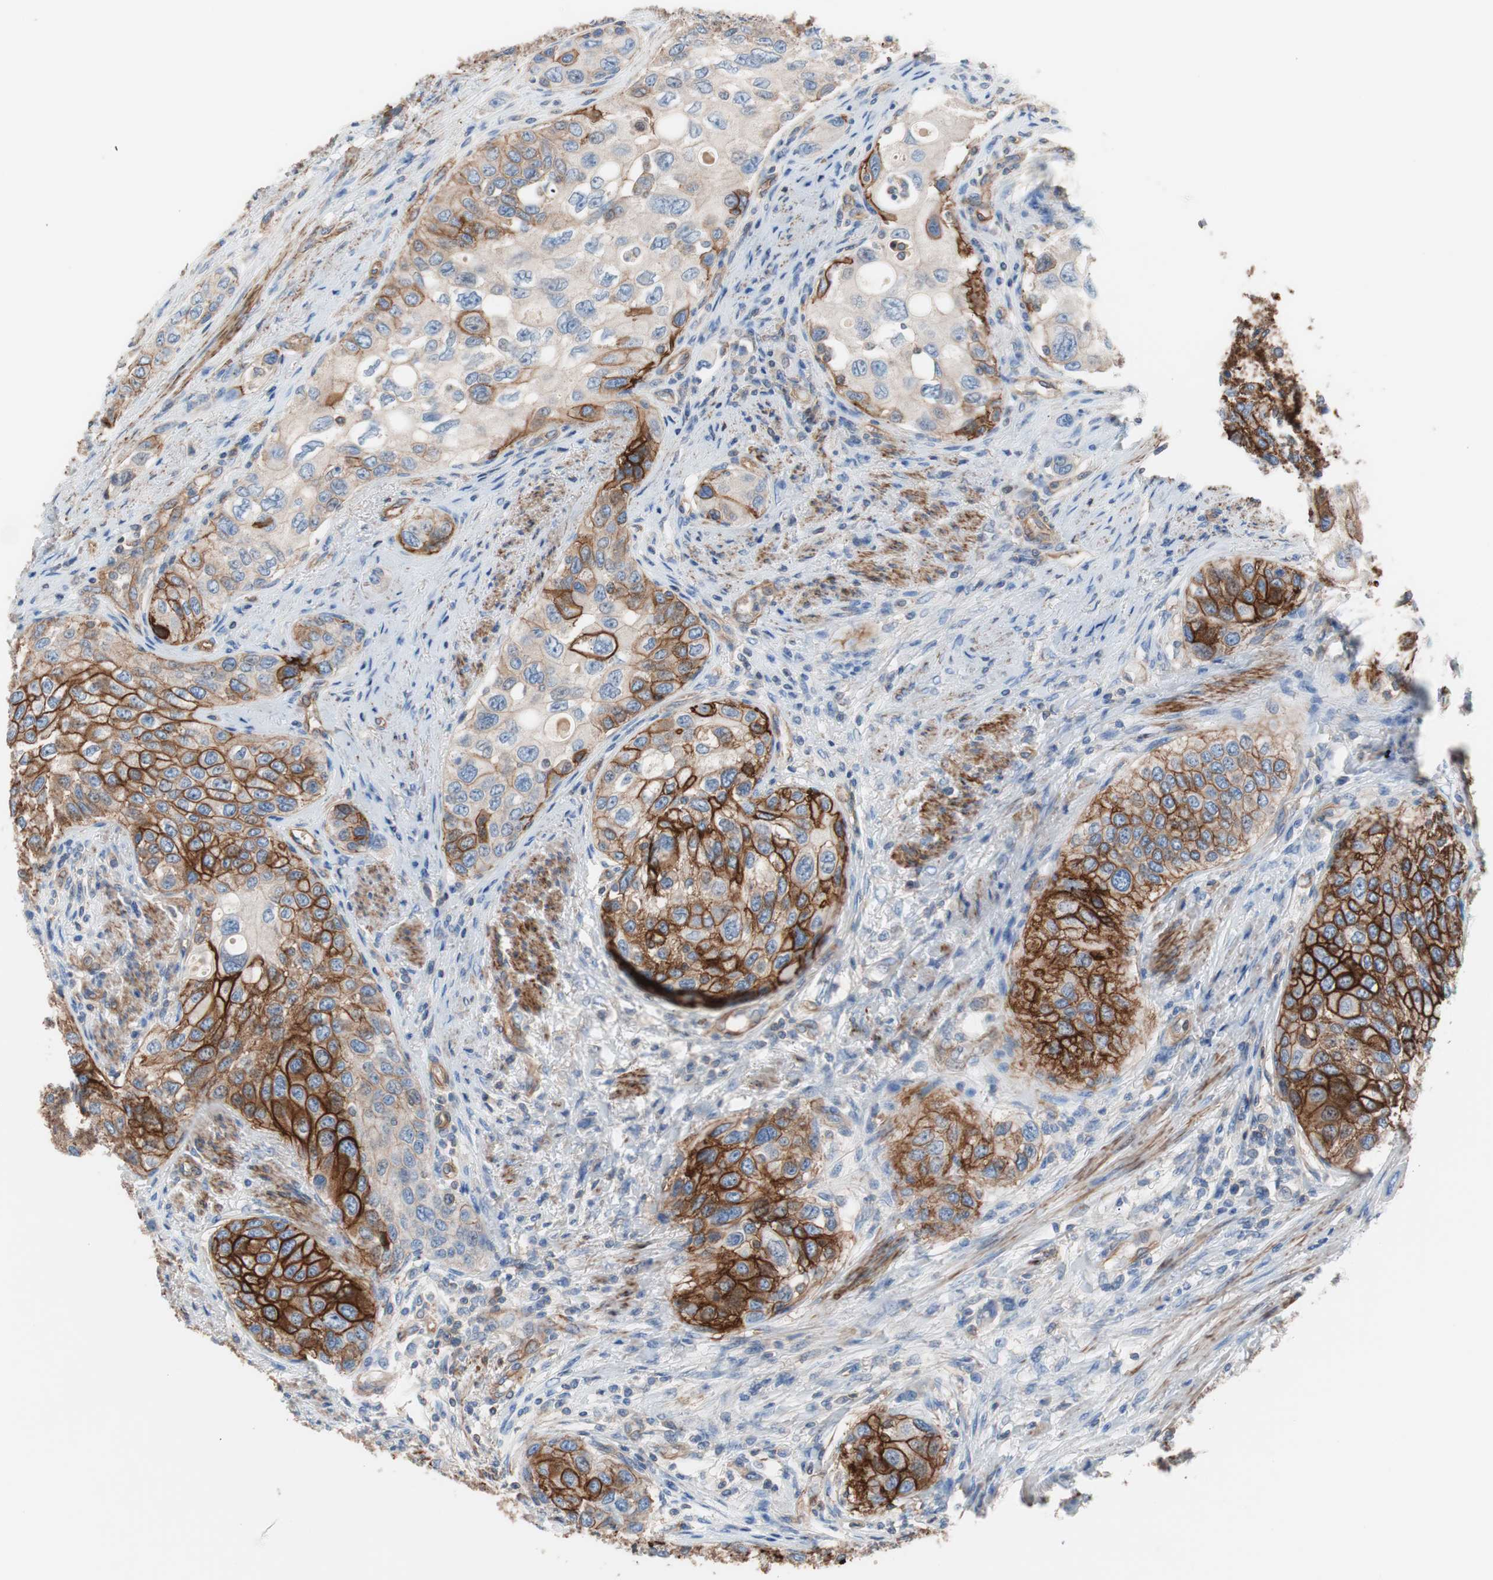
{"staining": {"intensity": "strong", "quantity": "25%-75%", "location": "cytoplasmic/membranous"}, "tissue": "urothelial cancer", "cell_type": "Tumor cells", "image_type": "cancer", "snomed": [{"axis": "morphology", "description": "Urothelial carcinoma, High grade"}, {"axis": "topography", "description": "Urinary bladder"}], "caption": "Immunohistochemical staining of human urothelial cancer exhibits high levels of strong cytoplasmic/membranous protein expression in approximately 25%-75% of tumor cells.", "gene": "GPR160", "patient": {"sex": "female", "age": 56}}